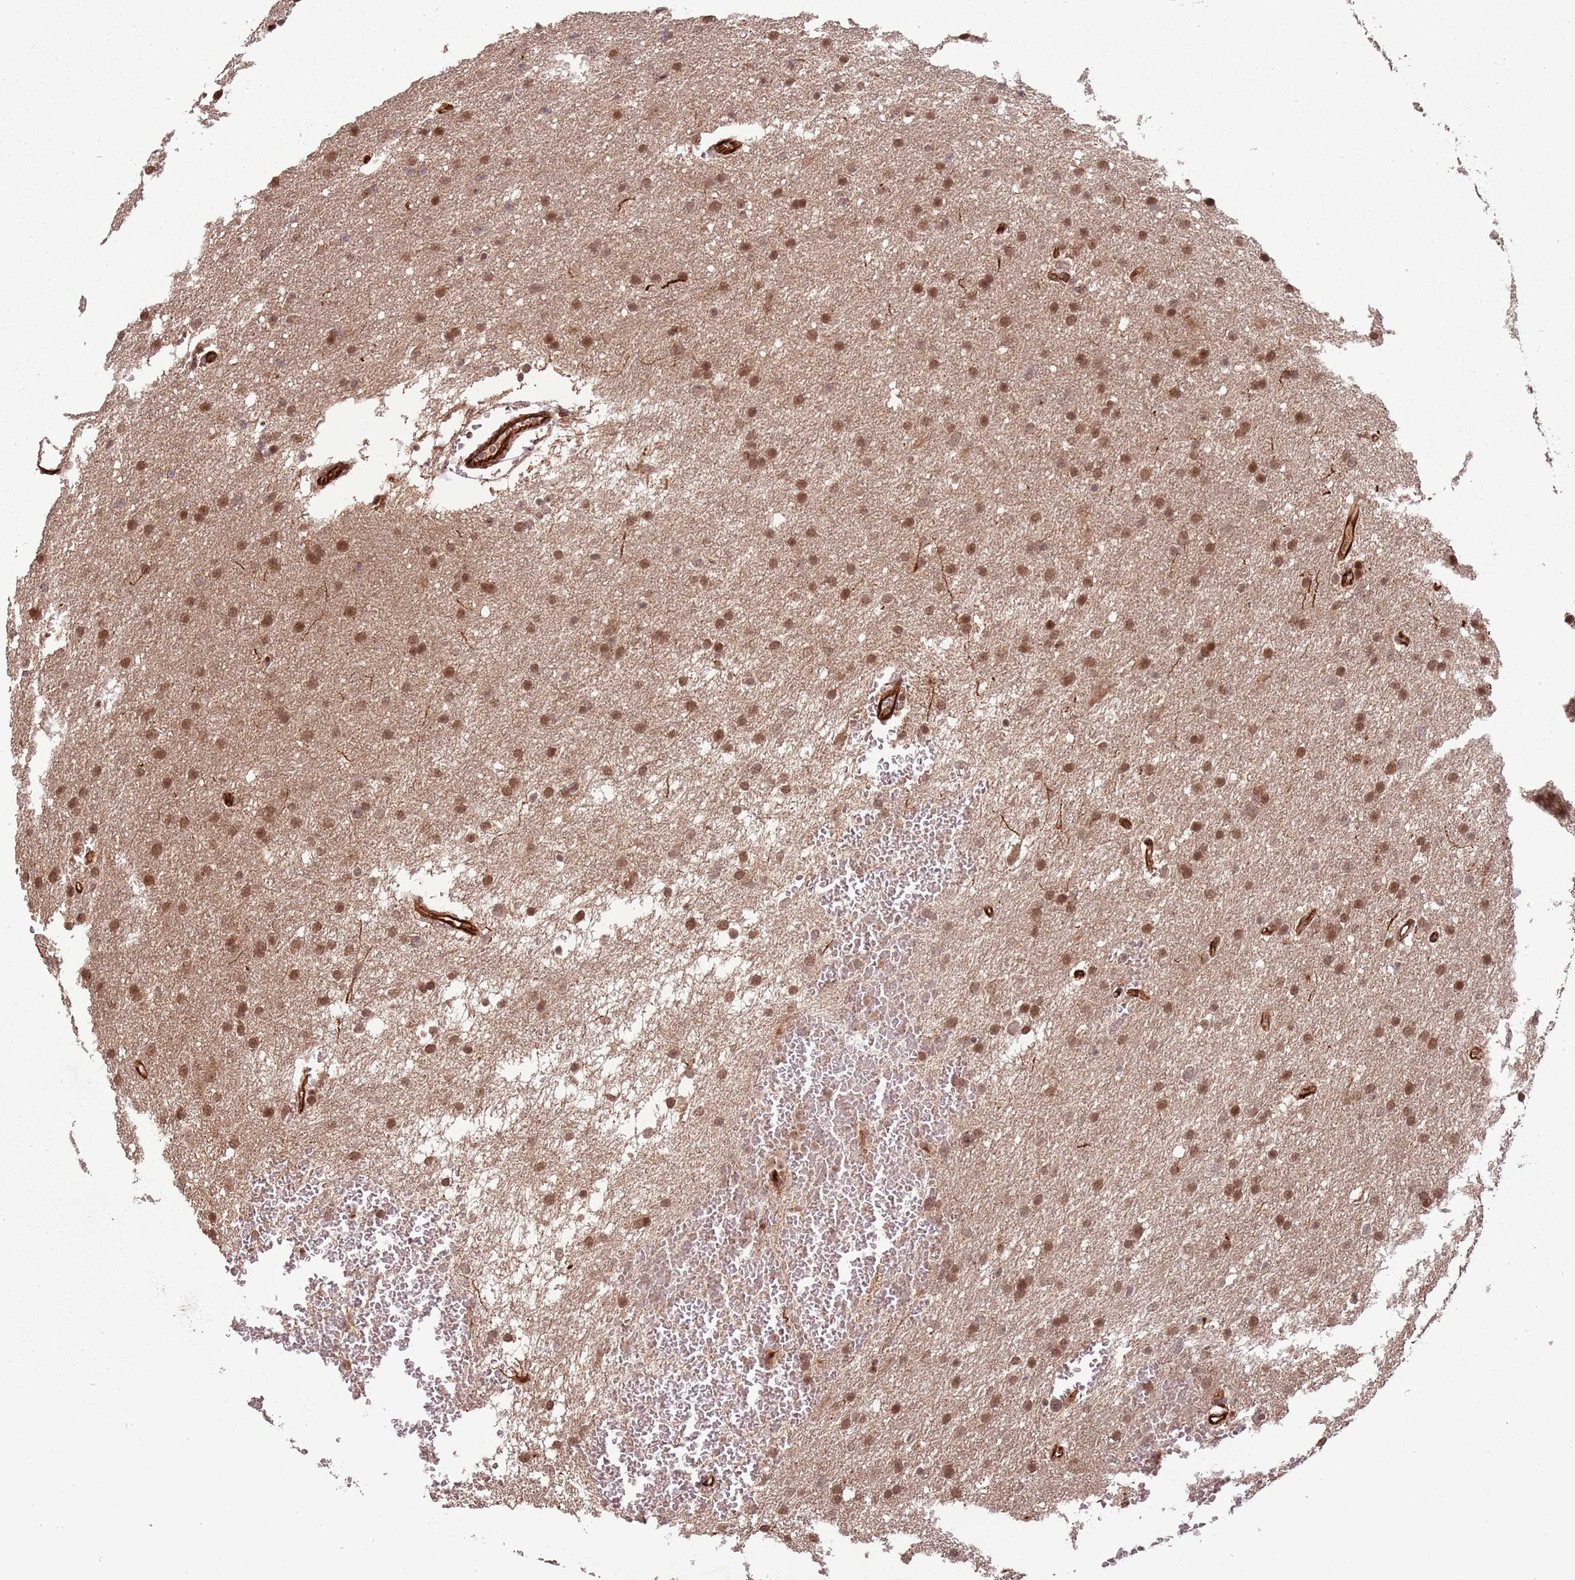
{"staining": {"intensity": "moderate", "quantity": ">75%", "location": "nuclear"}, "tissue": "glioma", "cell_type": "Tumor cells", "image_type": "cancer", "snomed": [{"axis": "morphology", "description": "Glioma, malignant, High grade"}, {"axis": "topography", "description": "Cerebral cortex"}], "caption": "DAB (3,3'-diaminobenzidine) immunohistochemical staining of human glioma displays moderate nuclear protein expression in about >75% of tumor cells. (DAB (3,3'-diaminobenzidine) IHC with brightfield microscopy, high magnification).", "gene": "ADAMTS3", "patient": {"sex": "female", "age": 36}}